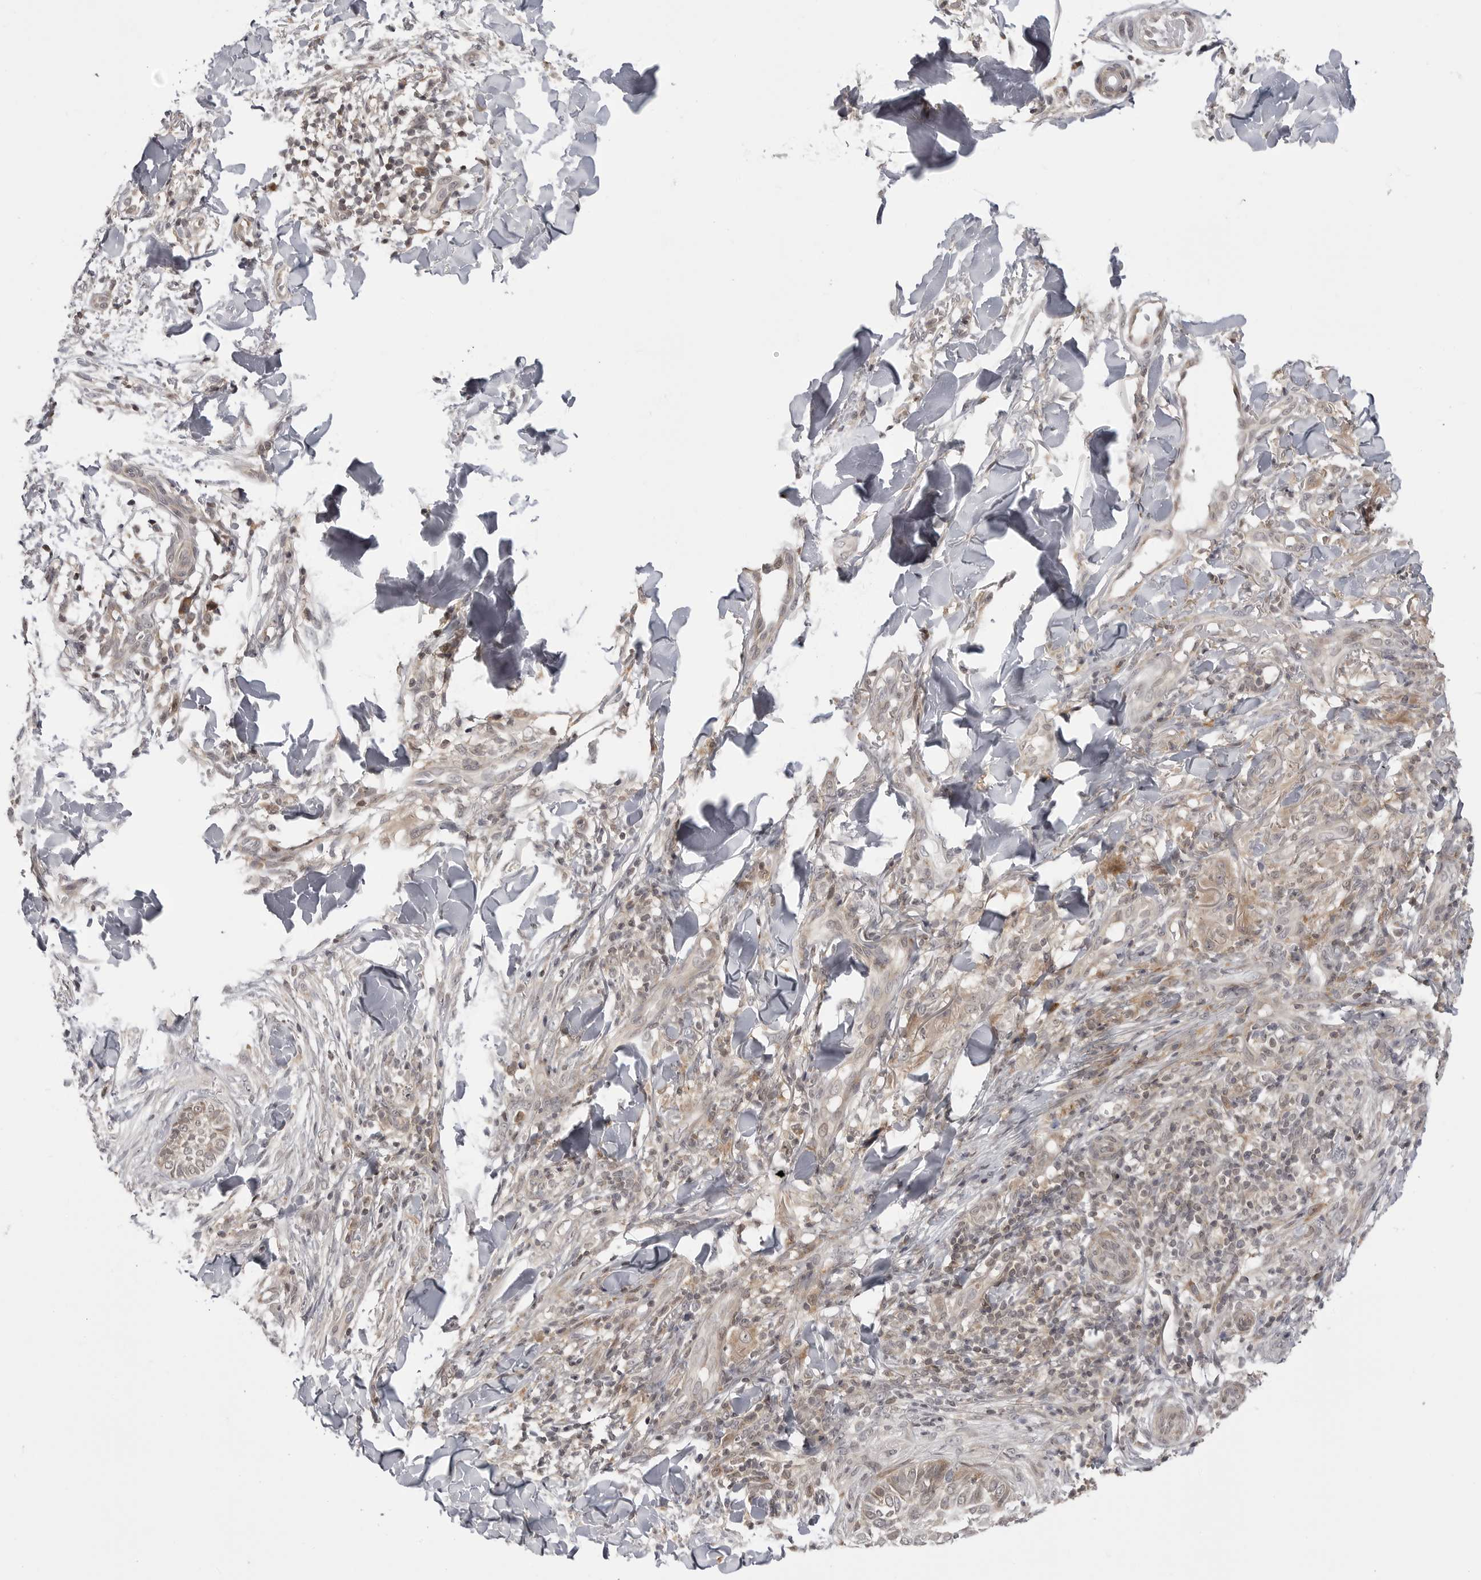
{"staining": {"intensity": "weak", "quantity": "<25%", "location": "cytoplasmic/membranous"}, "tissue": "skin cancer", "cell_type": "Tumor cells", "image_type": "cancer", "snomed": [{"axis": "morphology", "description": "Normal tissue, NOS"}, {"axis": "morphology", "description": "Basal cell carcinoma"}, {"axis": "topography", "description": "Skin"}], "caption": "DAB immunohistochemical staining of human skin cancer (basal cell carcinoma) reveals no significant staining in tumor cells. (Brightfield microscopy of DAB (3,3'-diaminobenzidine) IHC at high magnification).", "gene": "PTK2B", "patient": {"sex": "male", "age": 67}}